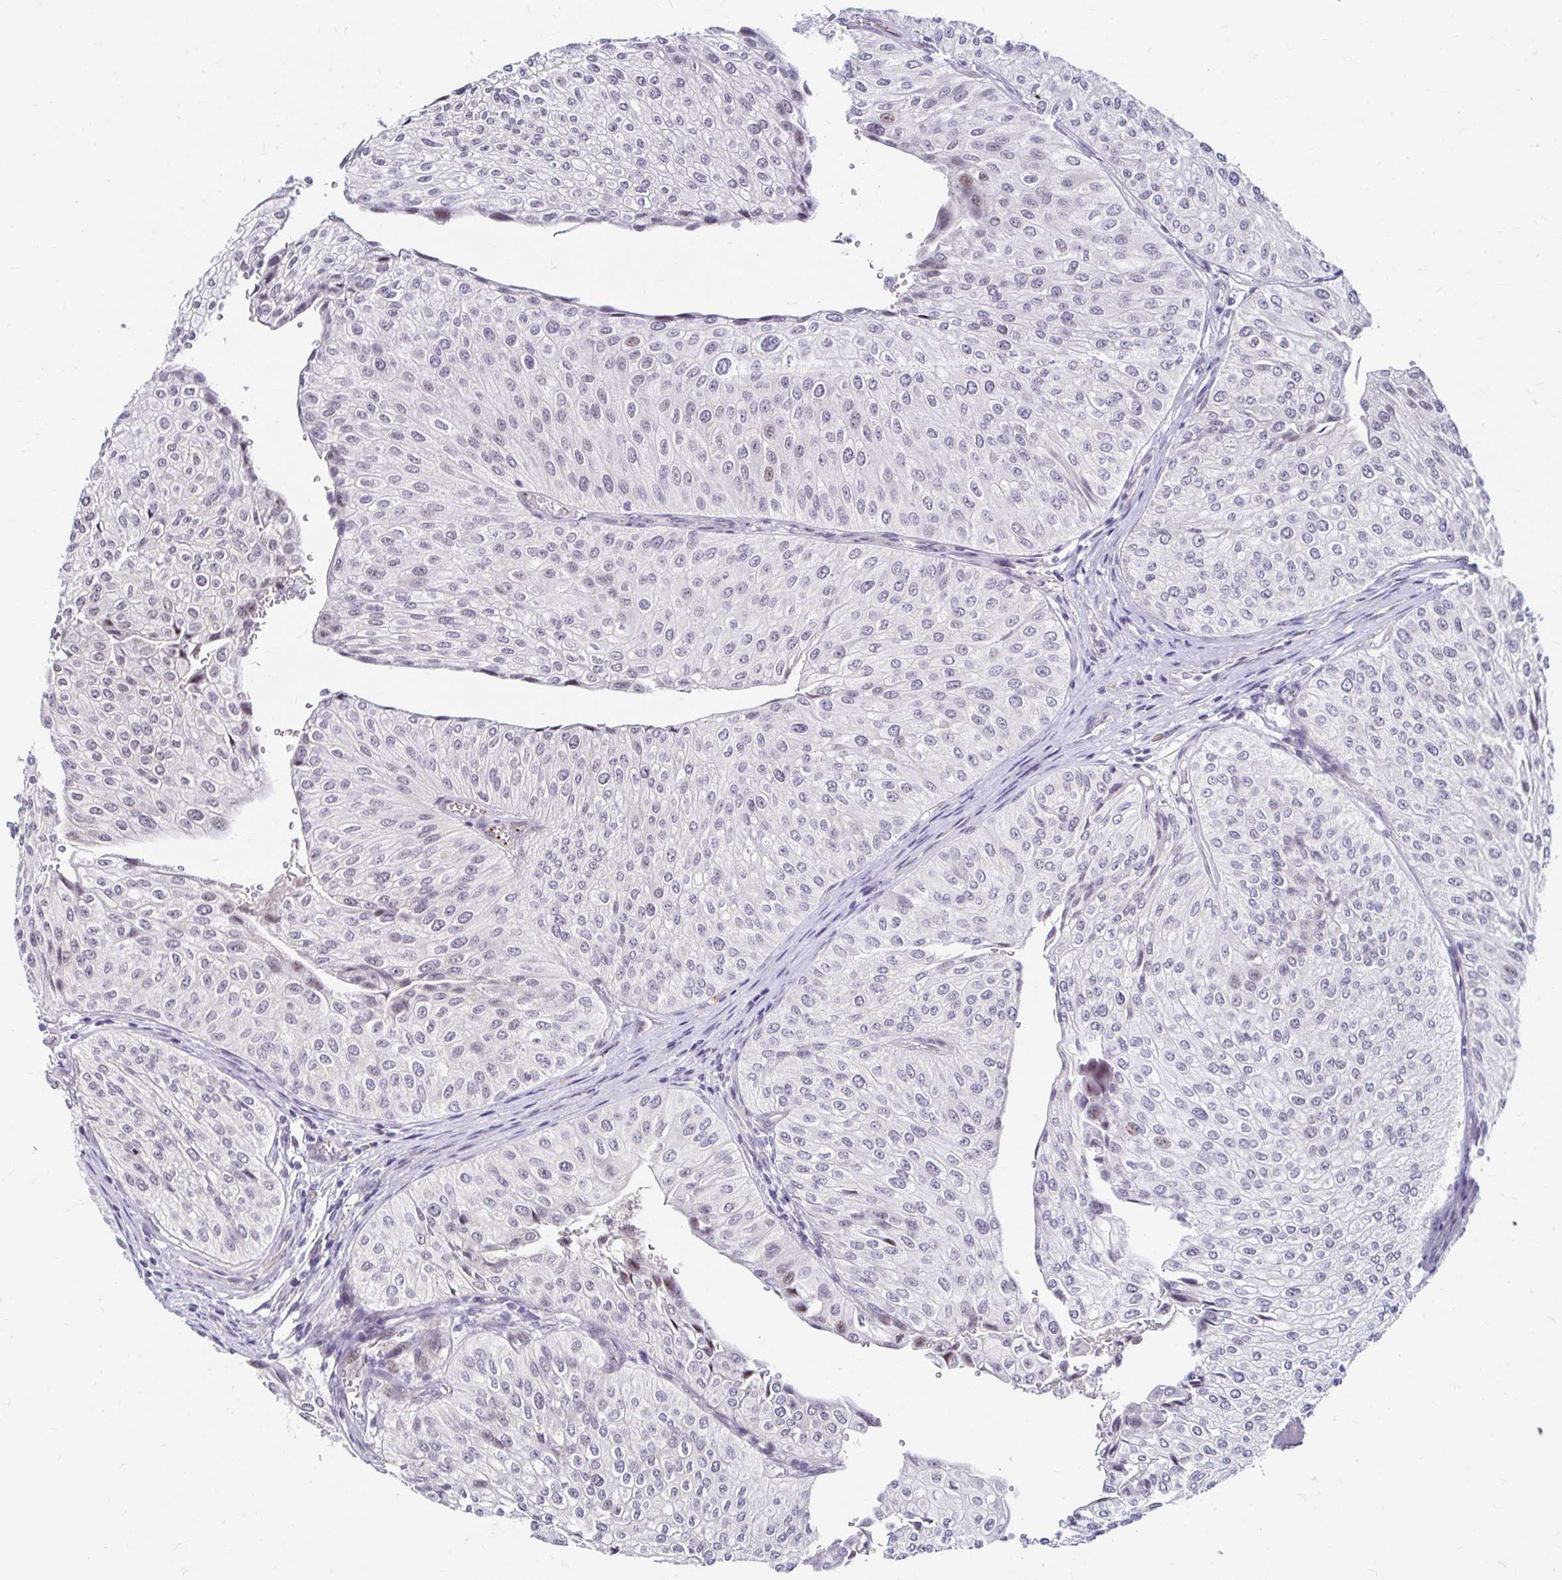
{"staining": {"intensity": "negative", "quantity": "none", "location": "none"}, "tissue": "urothelial cancer", "cell_type": "Tumor cells", "image_type": "cancer", "snomed": [{"axis": "morphology", "description": "Urothelial carcinoma, NOS"}, {"axis": "topography", "description": "Urinary bladder"}], "caption": "Immunohistochemistry image of human transitional cell carcinoma stained for a protein (brown), which reveals no expression in tumor cells. (Stains: DAB (3,3'-diaminobenzidine) immunohistochemistry with hematoxylin counter stain, Microscopy: brightfield microscopy at high magnification).", "gene": "GUCY1A1", "patient": {"sex": "male", "age": 67}}